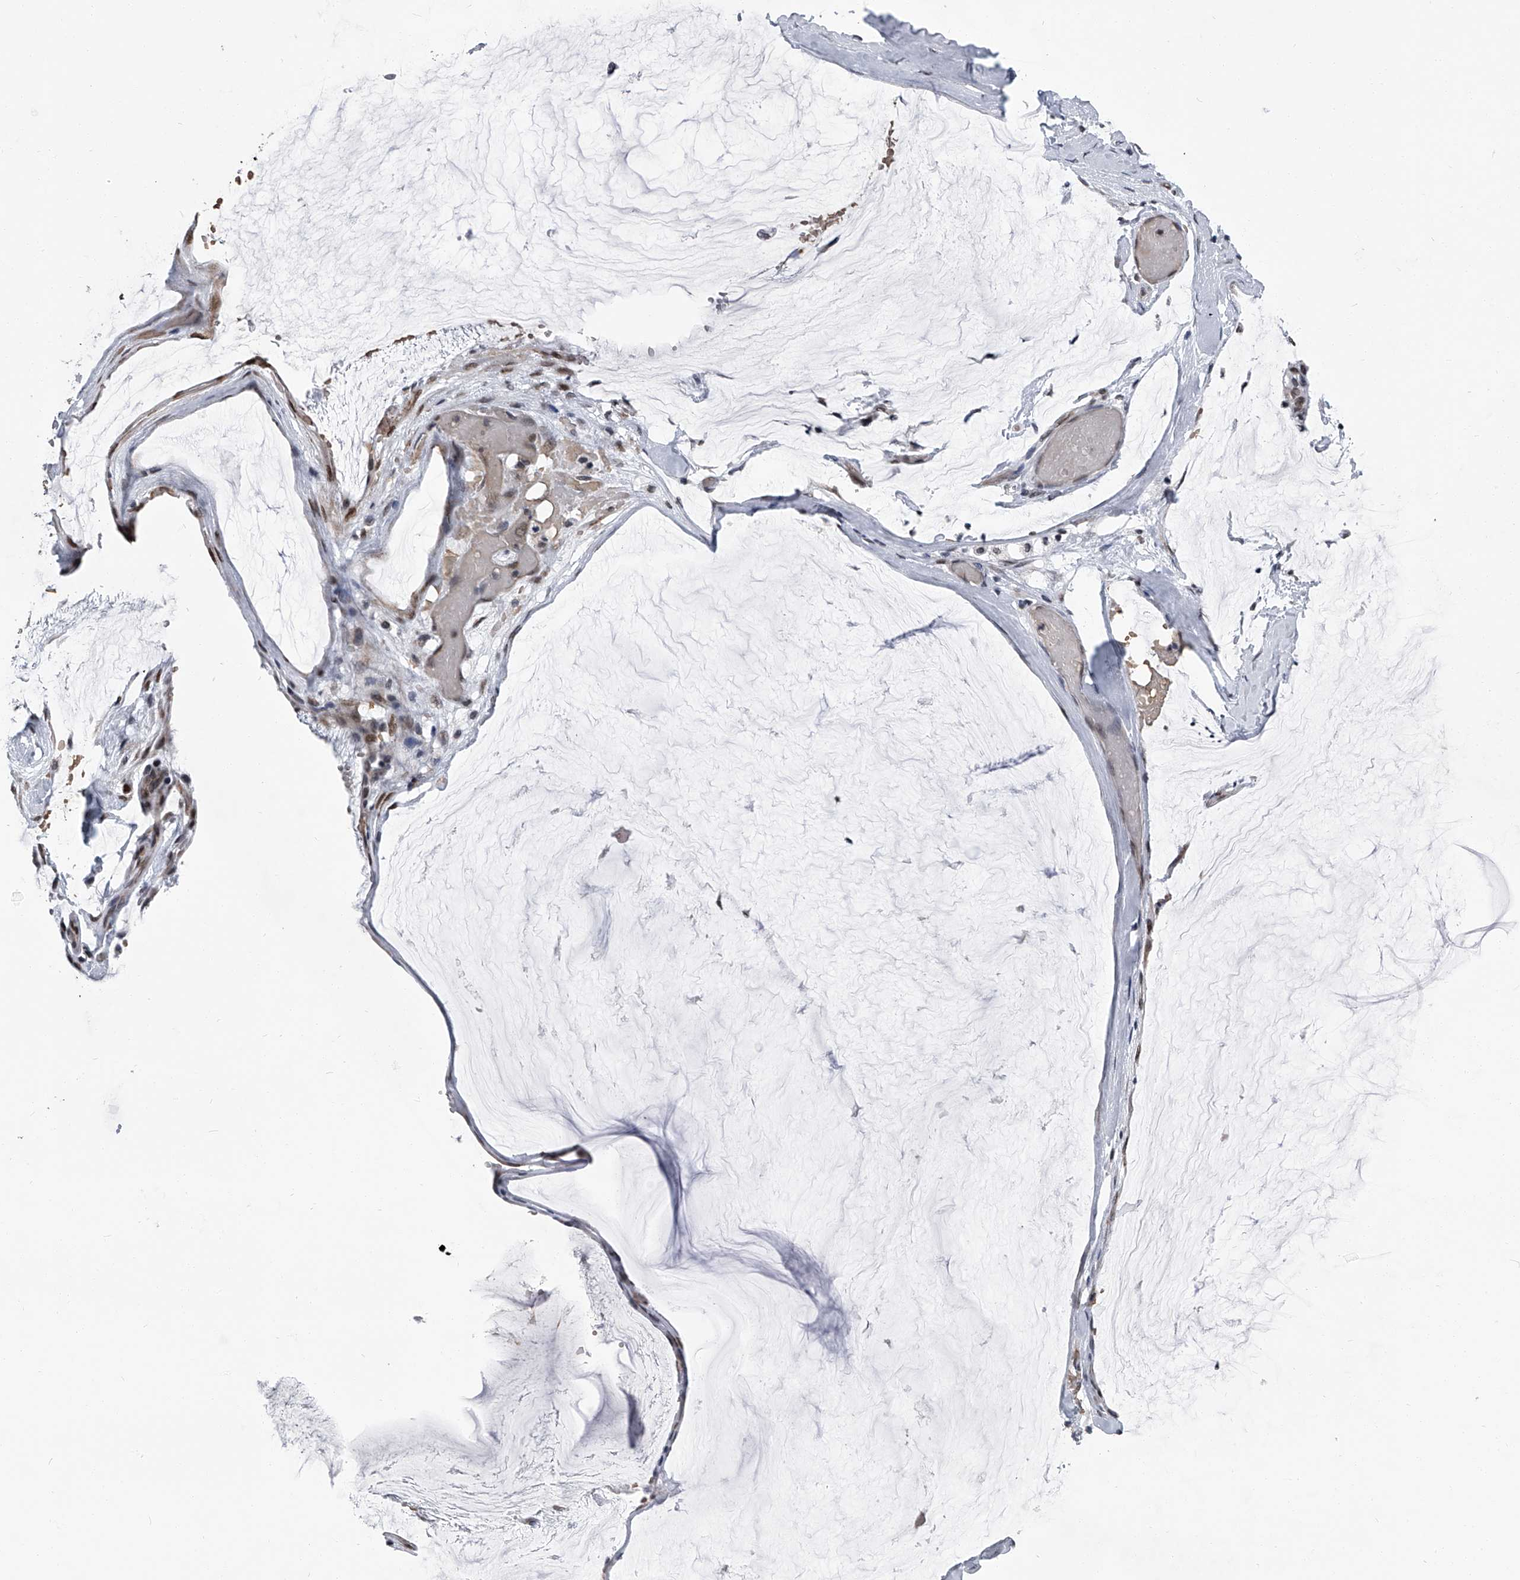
{"staining": {"intensity": "moderate", "quantity": "25%-75%", "location": "cytoplasmic/membranous,nuclear"}, "tissue": "ovarian cancer", "cell_type": "Tumor cells", "image_type": "cancer", "snomed": [{"axis": "morphology", "description": "Cystadenocarcinoma, mucinous, NOS"}, {"axis": "topography", "description": "Ovary"}], "caption": "High-magnification brightfield microscopy of mucinous cystadenocarcinoma (ovarian) stained with DAB (3,3'-diaminobenzidine) (brown) and counterstained with hematoxylin (blue). tumor cells exhibit moderate cytoplasmic/membranous and nuclear staining is present in approximately25%-75% of cells. The staining is performed using DAB (3,3'-diaminobenzidine) brown chromogen to label protein expression. The nuclei are counter-stained blue using hematoxylin.", "gene": "SIM2", "patient": {"sex": "female", "age": 39}}